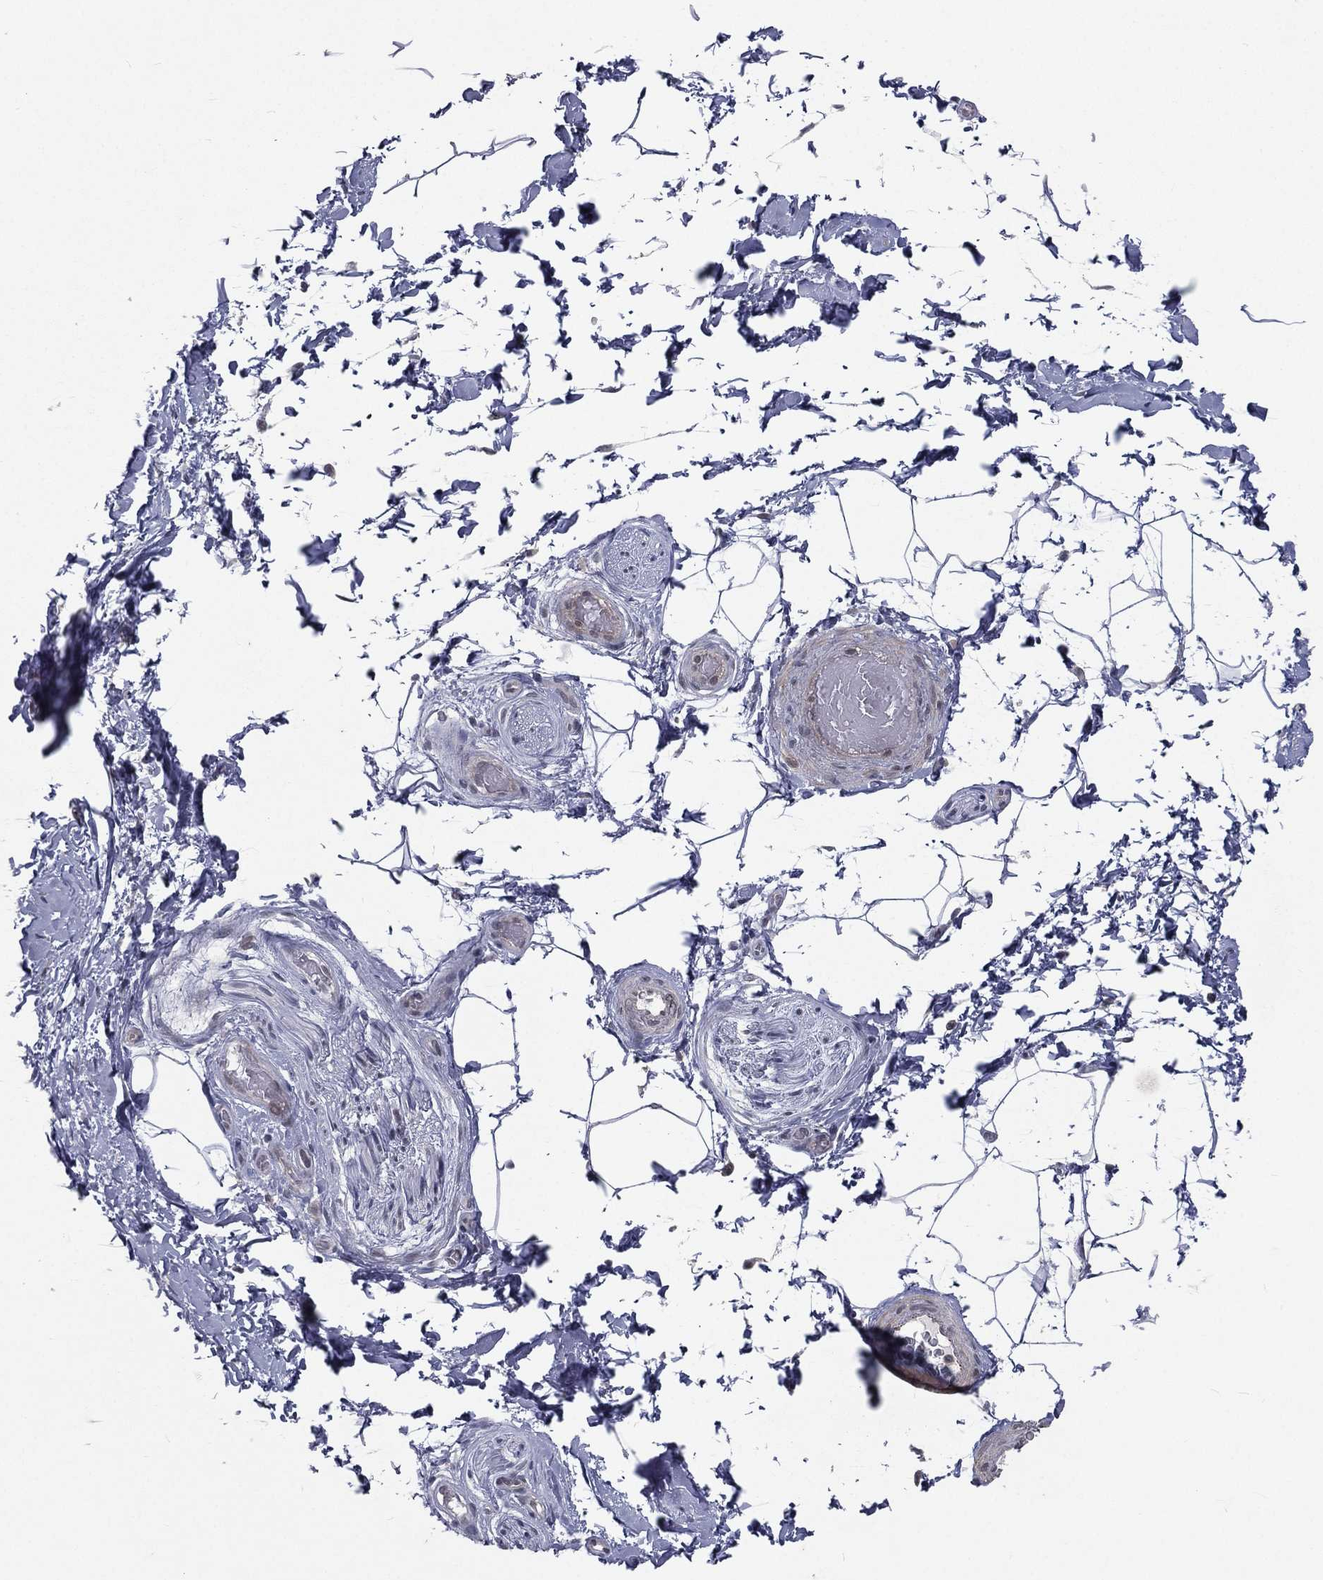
{"staining": {"intensity": "negative", "quantity": "none", "location": "none"}, "tissue": "adipose tissue", "cell_type": "Adipocytes", "image_type": "normal", "snomed": [{"axis": "morphology", "description": "Normal tissue, NOS"}, {"axis": "topography", "description": "Soft tissue"}, {"axis": "topography", "description": "Vascular tissue"}], "caption": "There is no significant staining in adipocytes of adipose tissue. (DAB IHC visualized using brightfield microscopy, high magnification).", "gene": "MORC2", "patient": {"sex": "male", "age": 41}}